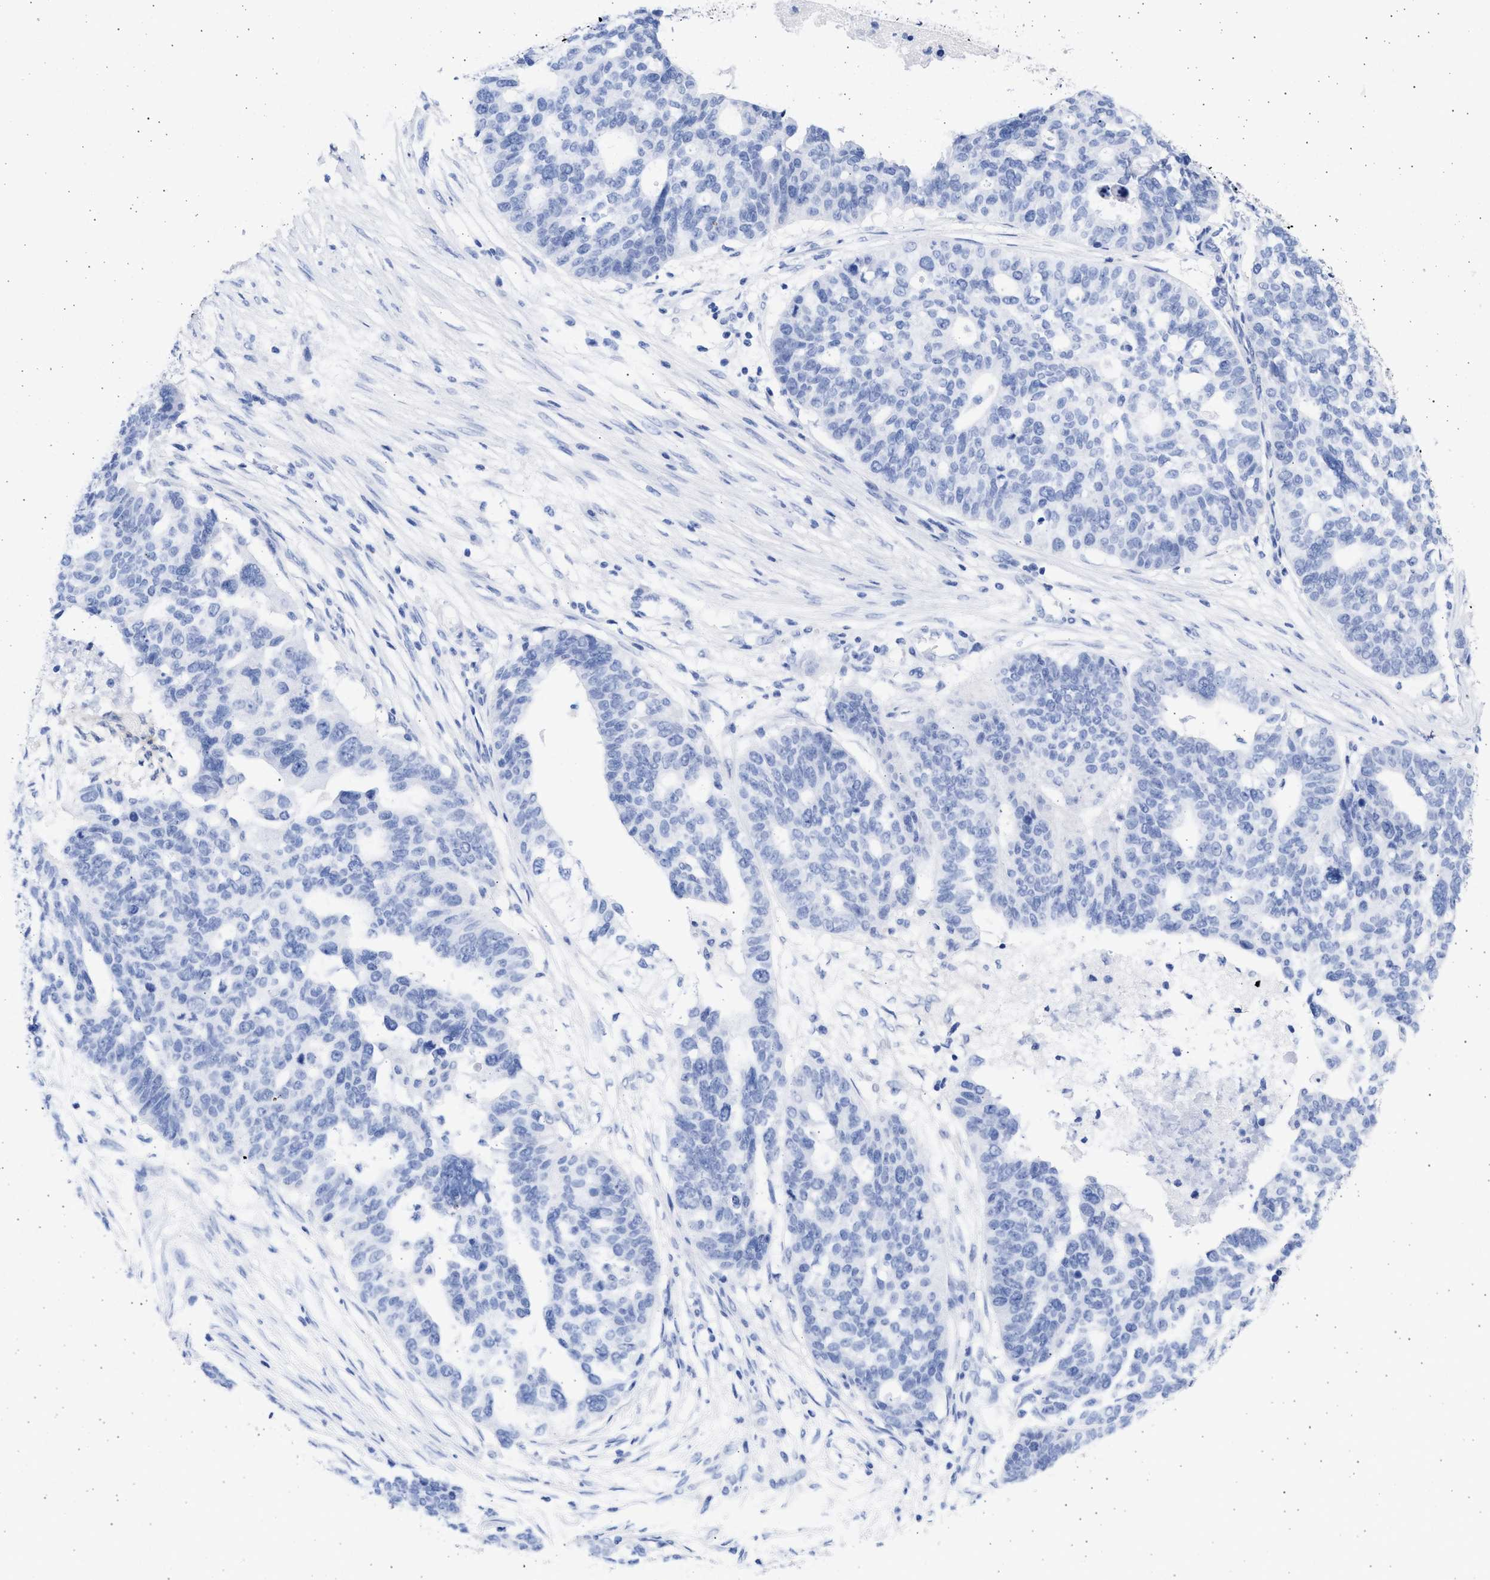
{"staining": {"intensity": "negative", "quantity": "none", "location": "none"}, "tissue": "ovarian cancer", "cell_type": "Tumor cells", "image_type": "cancer", "snomed": [{"axis": "morphology", "description": "Cystadenocarcinoma, serous, NOS"}, {"axis": "topography", "description": "Ovary"}], "caption": "High magnification brightfield microscopy of ovarian cancer (serous cystadenocarcinoma) stained with DAB (brown) and counterstained with hematoxylin (blue): tumor cells show no significant positivity. (DAB (3,3'-diaminobenzidine) immunohistochemistry (IHC) visualized using brightfield microscopy, high magnification).", "gene": "ALDOC", "patient": {"sex": "female", "age": 59}}